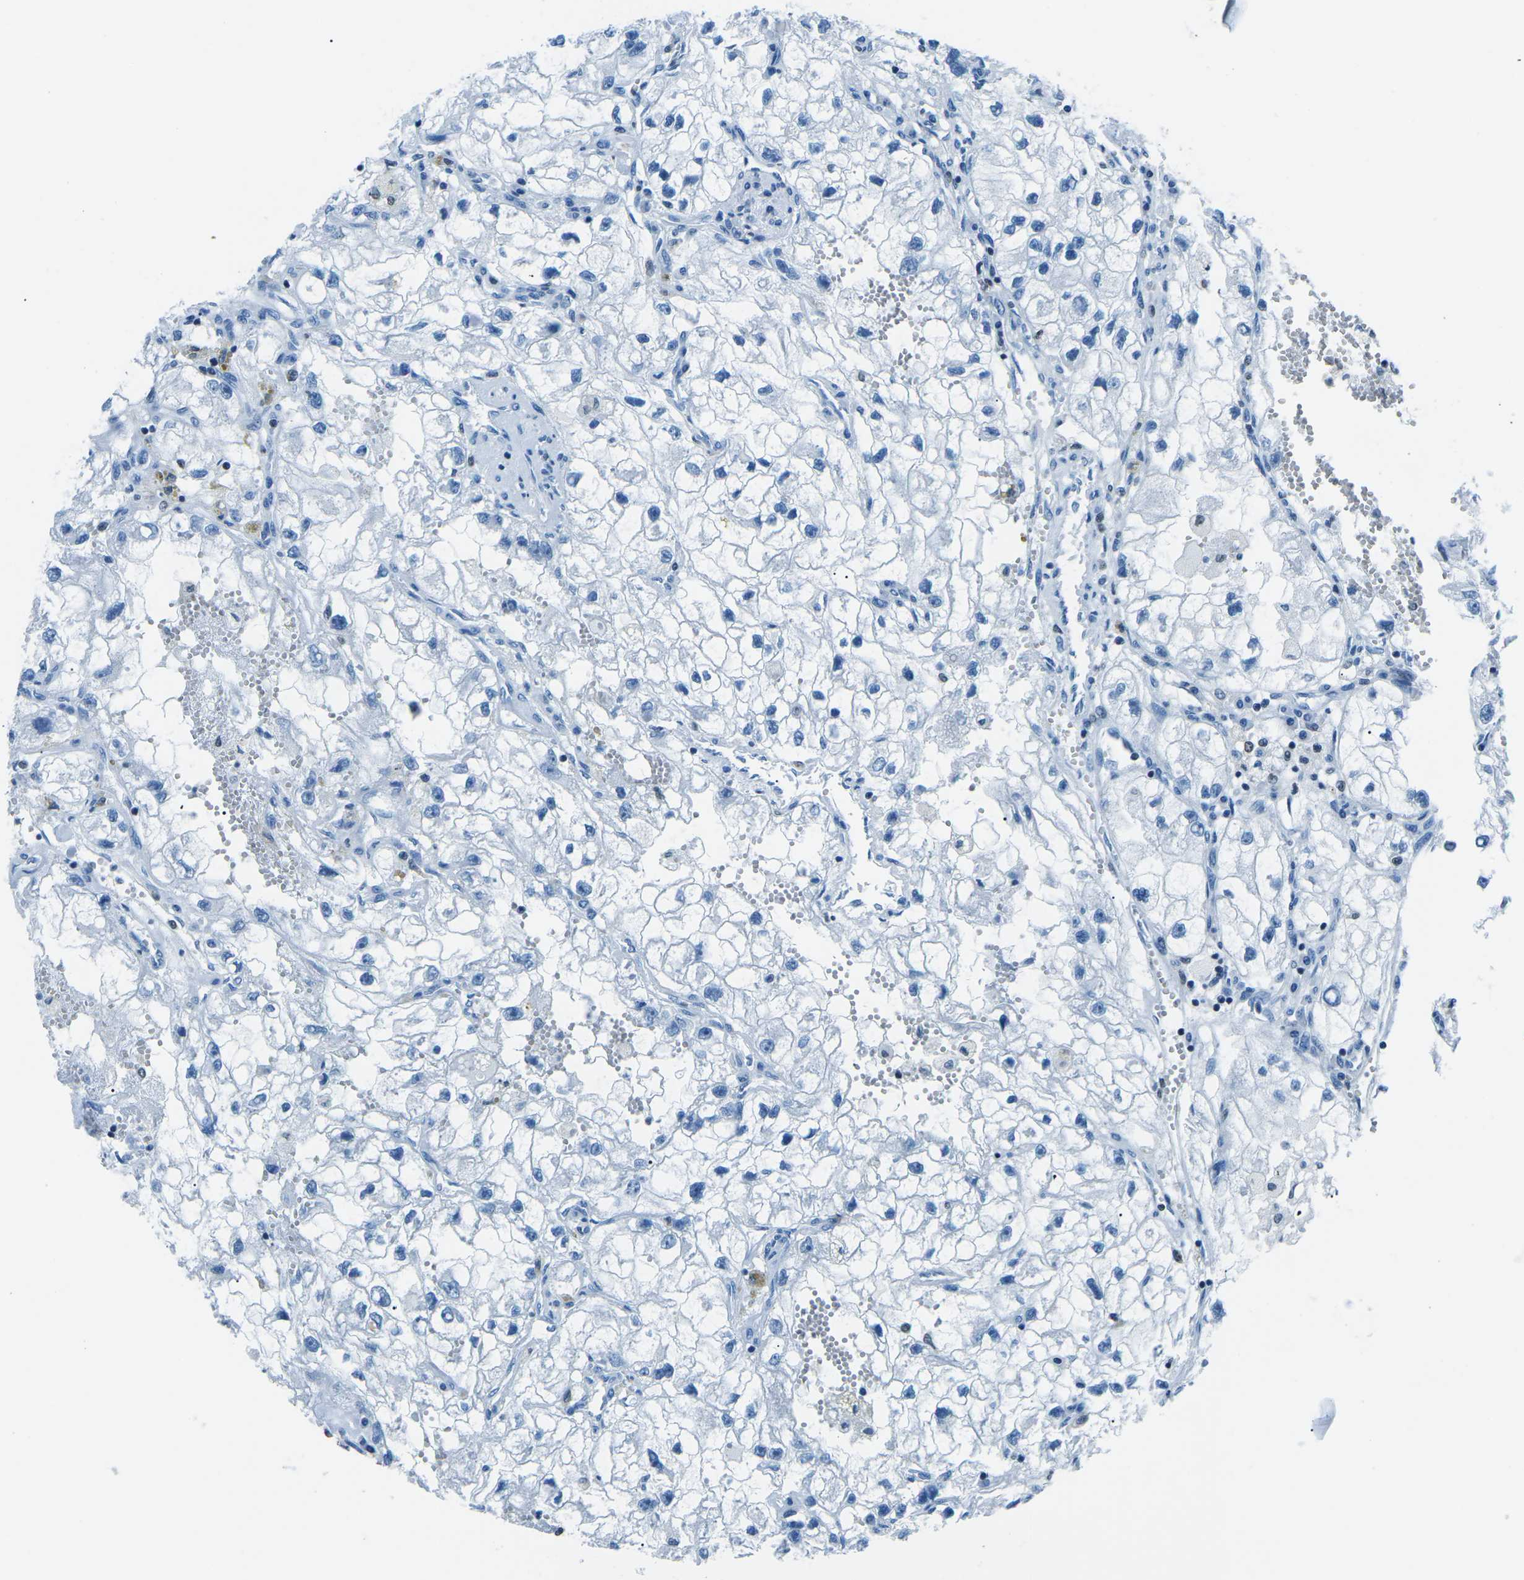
{"staining": {"intensity": "negative", "quantity": "none", "location": "none"}, "tissue": "renal cancer", "cell_type": "Tumor cells", "image_type": "cancer", "snomed": [{"axis": "morphology", "description": "Adenocarcinoma, NOS"}, {"axis": "topography", "description": "Kidney"}], "caption": "IHC image of neoplastic tissue: renal adenocarcinoma stained with DAB demonstrates no significant protein positivity in tumor cells. The staining was performed using DAB to visualize the protein expression in brown, while the nuclei were stained in blue with hematoxylin (Magnification: 20x).", "gene": "CELF2", "patient": {"sex": "female", "age": 70}}